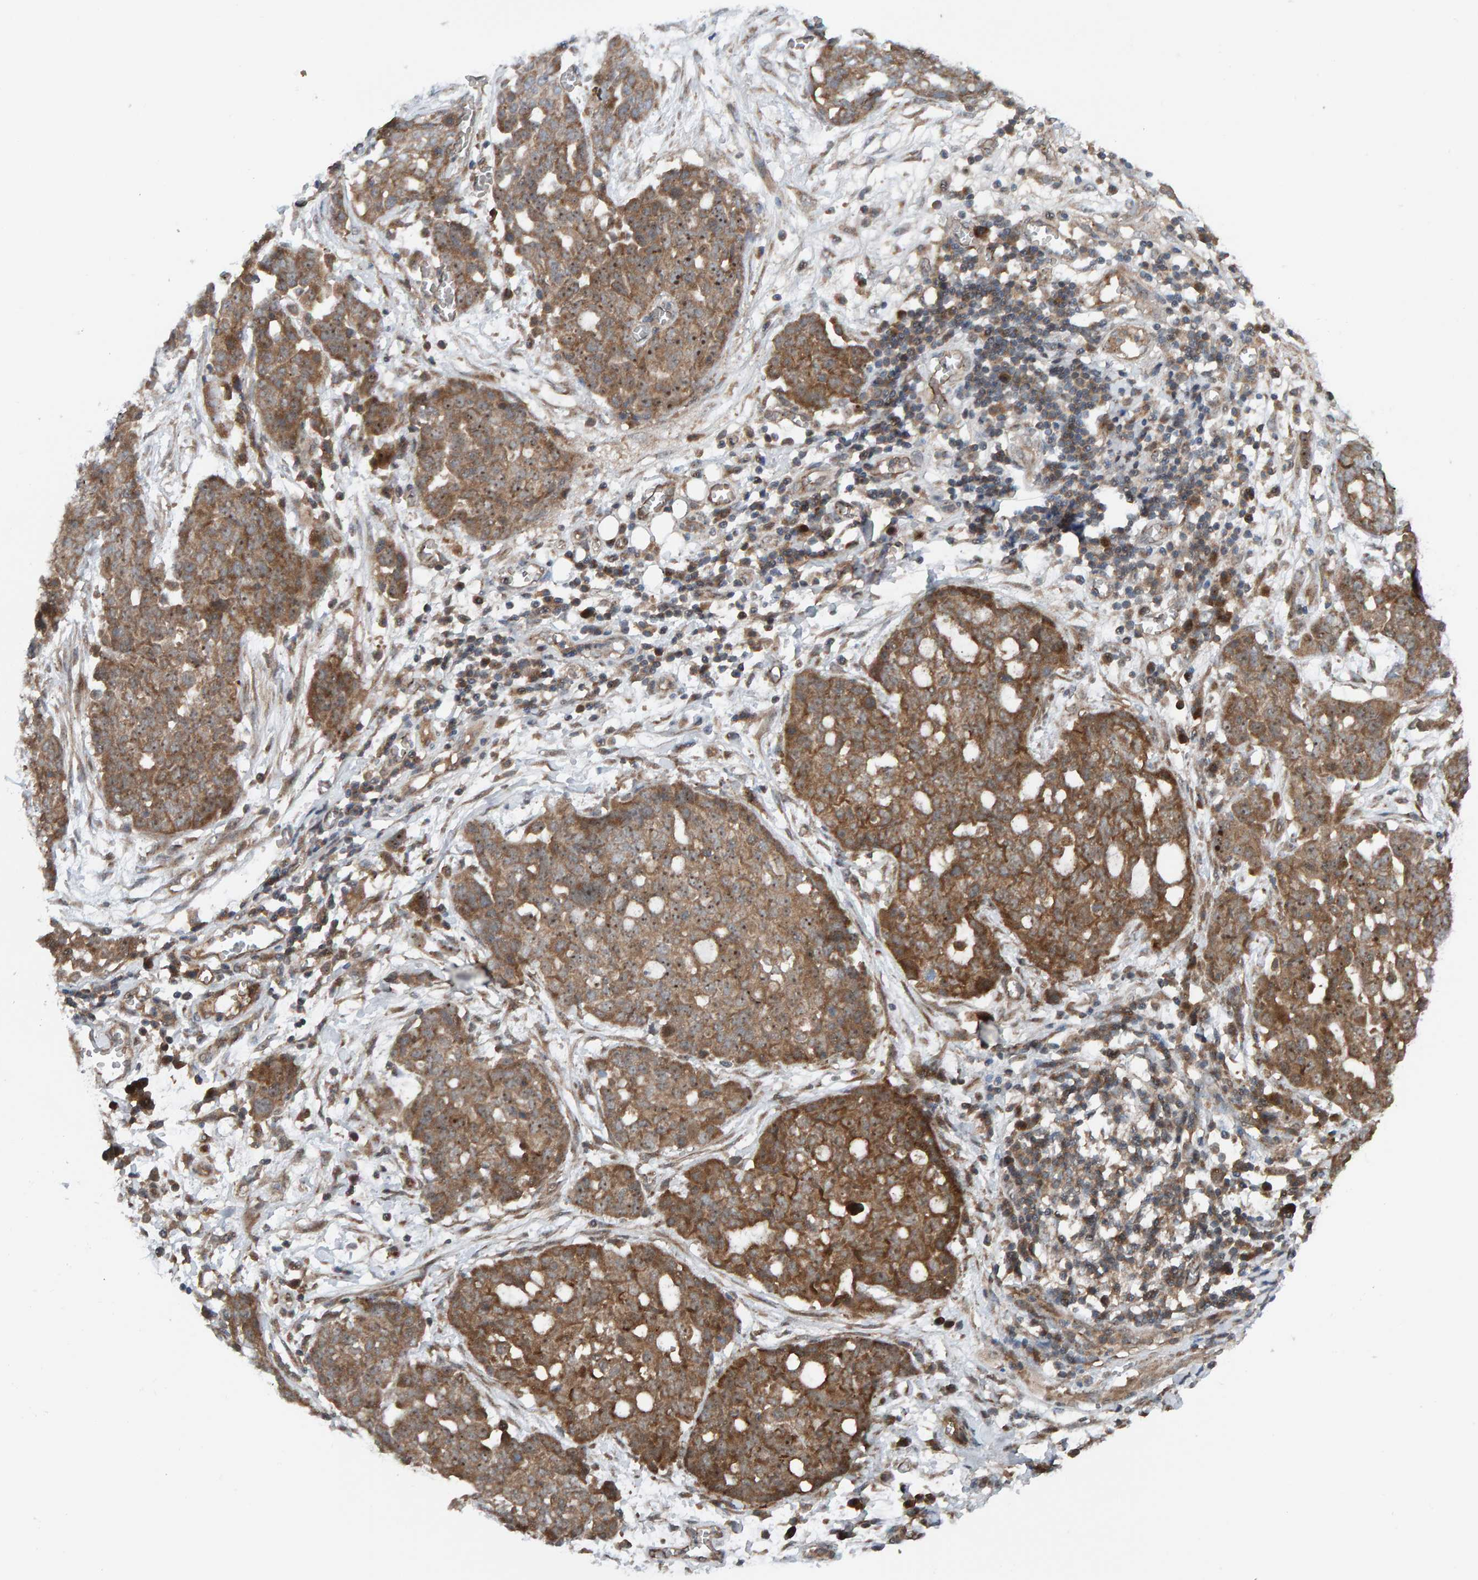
{"staining": {"intensity": "moderate", "quantity": ">75%", "location": "cytoplasmic/membranous"}, "tissue": "ovarian cancer", "cell_type": "Tumor cells", "image_type": "cancer", "snomed": [{"axis": "morphology", "description": "Cystadenocarcinoma, serous, NOS"}, {"axis": "topography", "description": "Soft tissue"}, {"axis": "topography", "description": "Ovary"}], "caption": "An IHC micrograph of neoplastic tissue is shown. Protein staining in brown shows moderate cytoplasmic/membranous positivity in ovarian cancer within tumor cells.", "gene": "CUEDC1", "patient": {"sex": "female", "age": 57}}